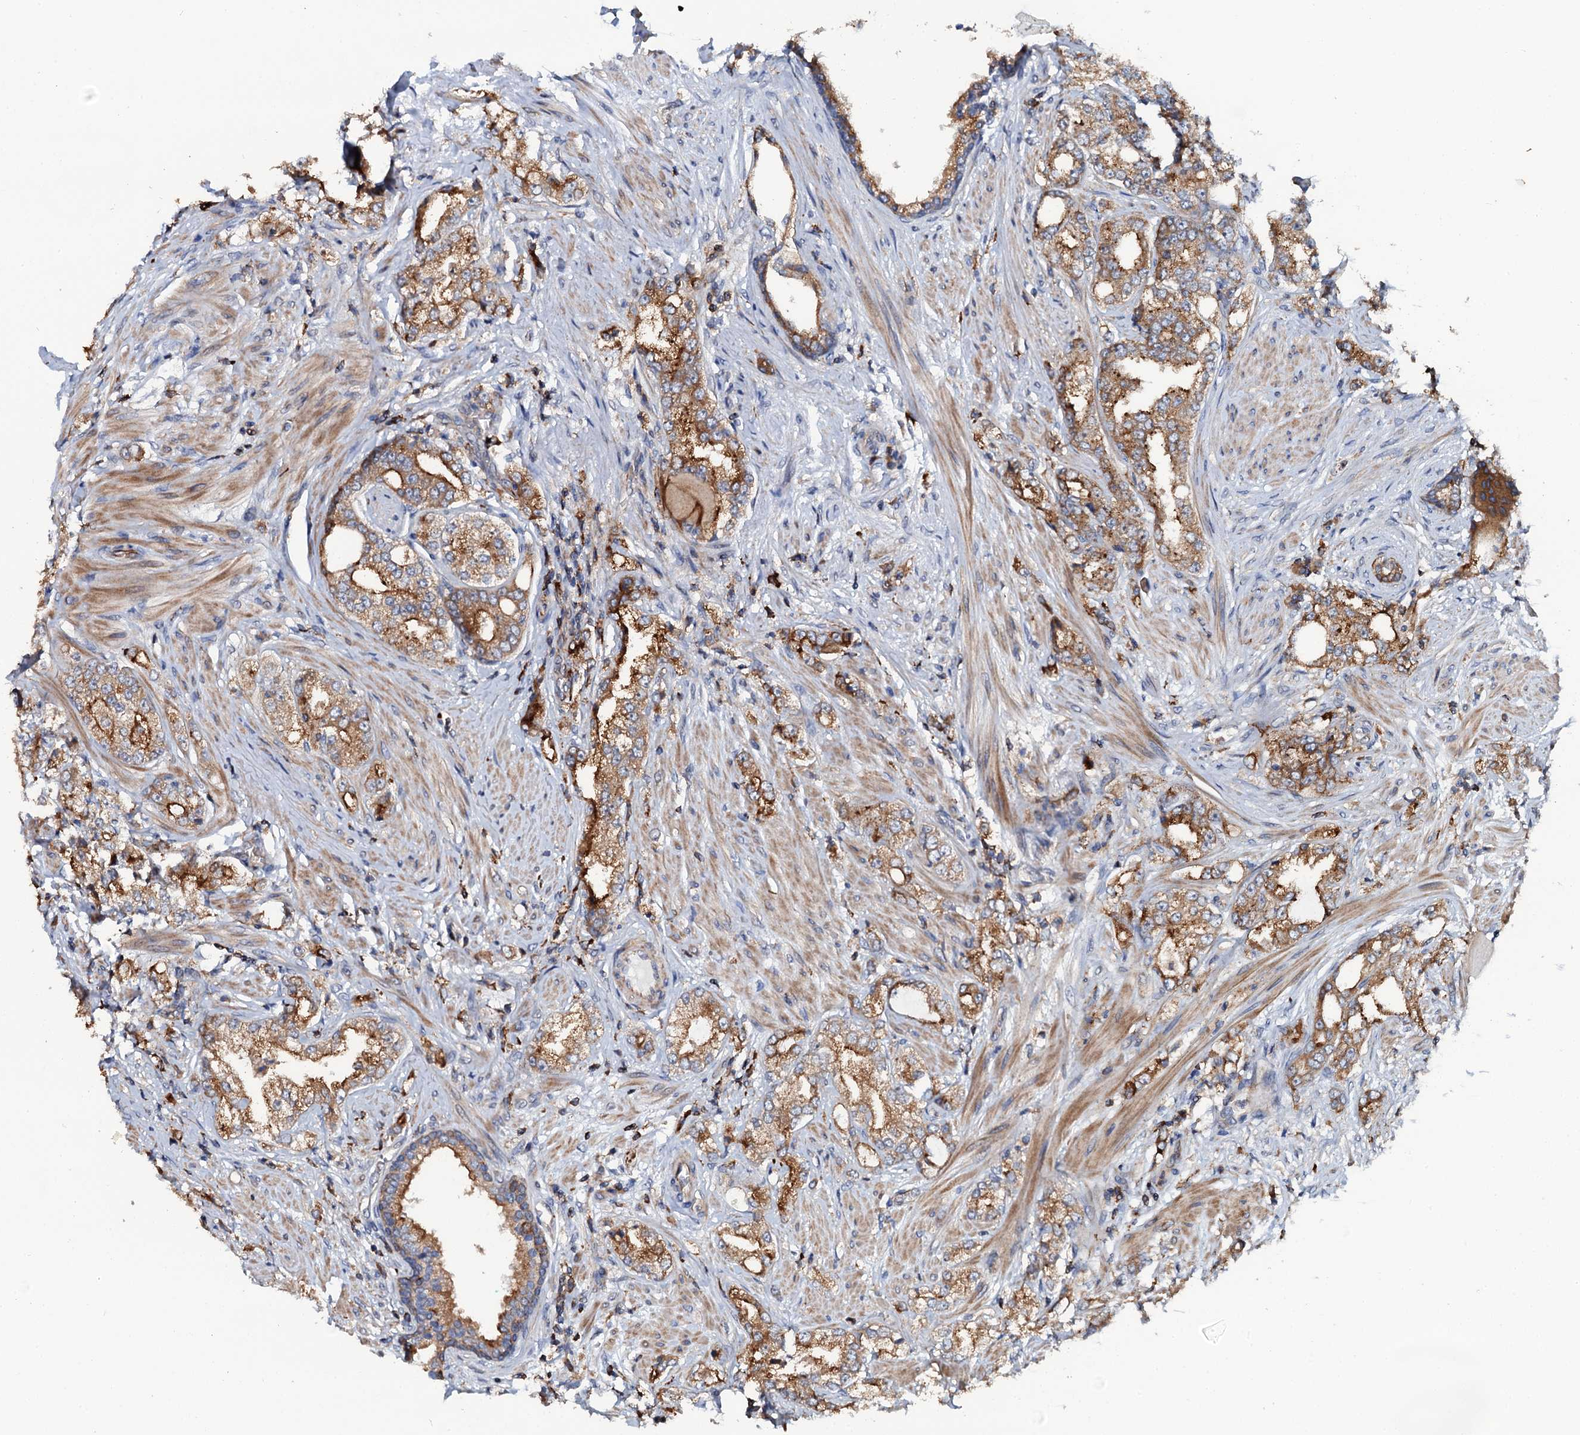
{"staining": {"intensity": "strong", "quantity": ">75%", "location": "cytoplasmic/membranous"}, "tissue": "prostate cancer", "cell_type": "Tumor cells", "image_type": "cancer", "snomed": [{"axis": "morphology", "description": "Adenocarcinoma, High grade"}, {"axis": "topography", "description": "Prostate"}], "caption": "Prostate cancer (adenocarcinoma (high-grade)) stained with a protein marker displays strong staining in tumor cells.", "gene": "VAMP8", "patient": {"sex": "male", "age": 64}}